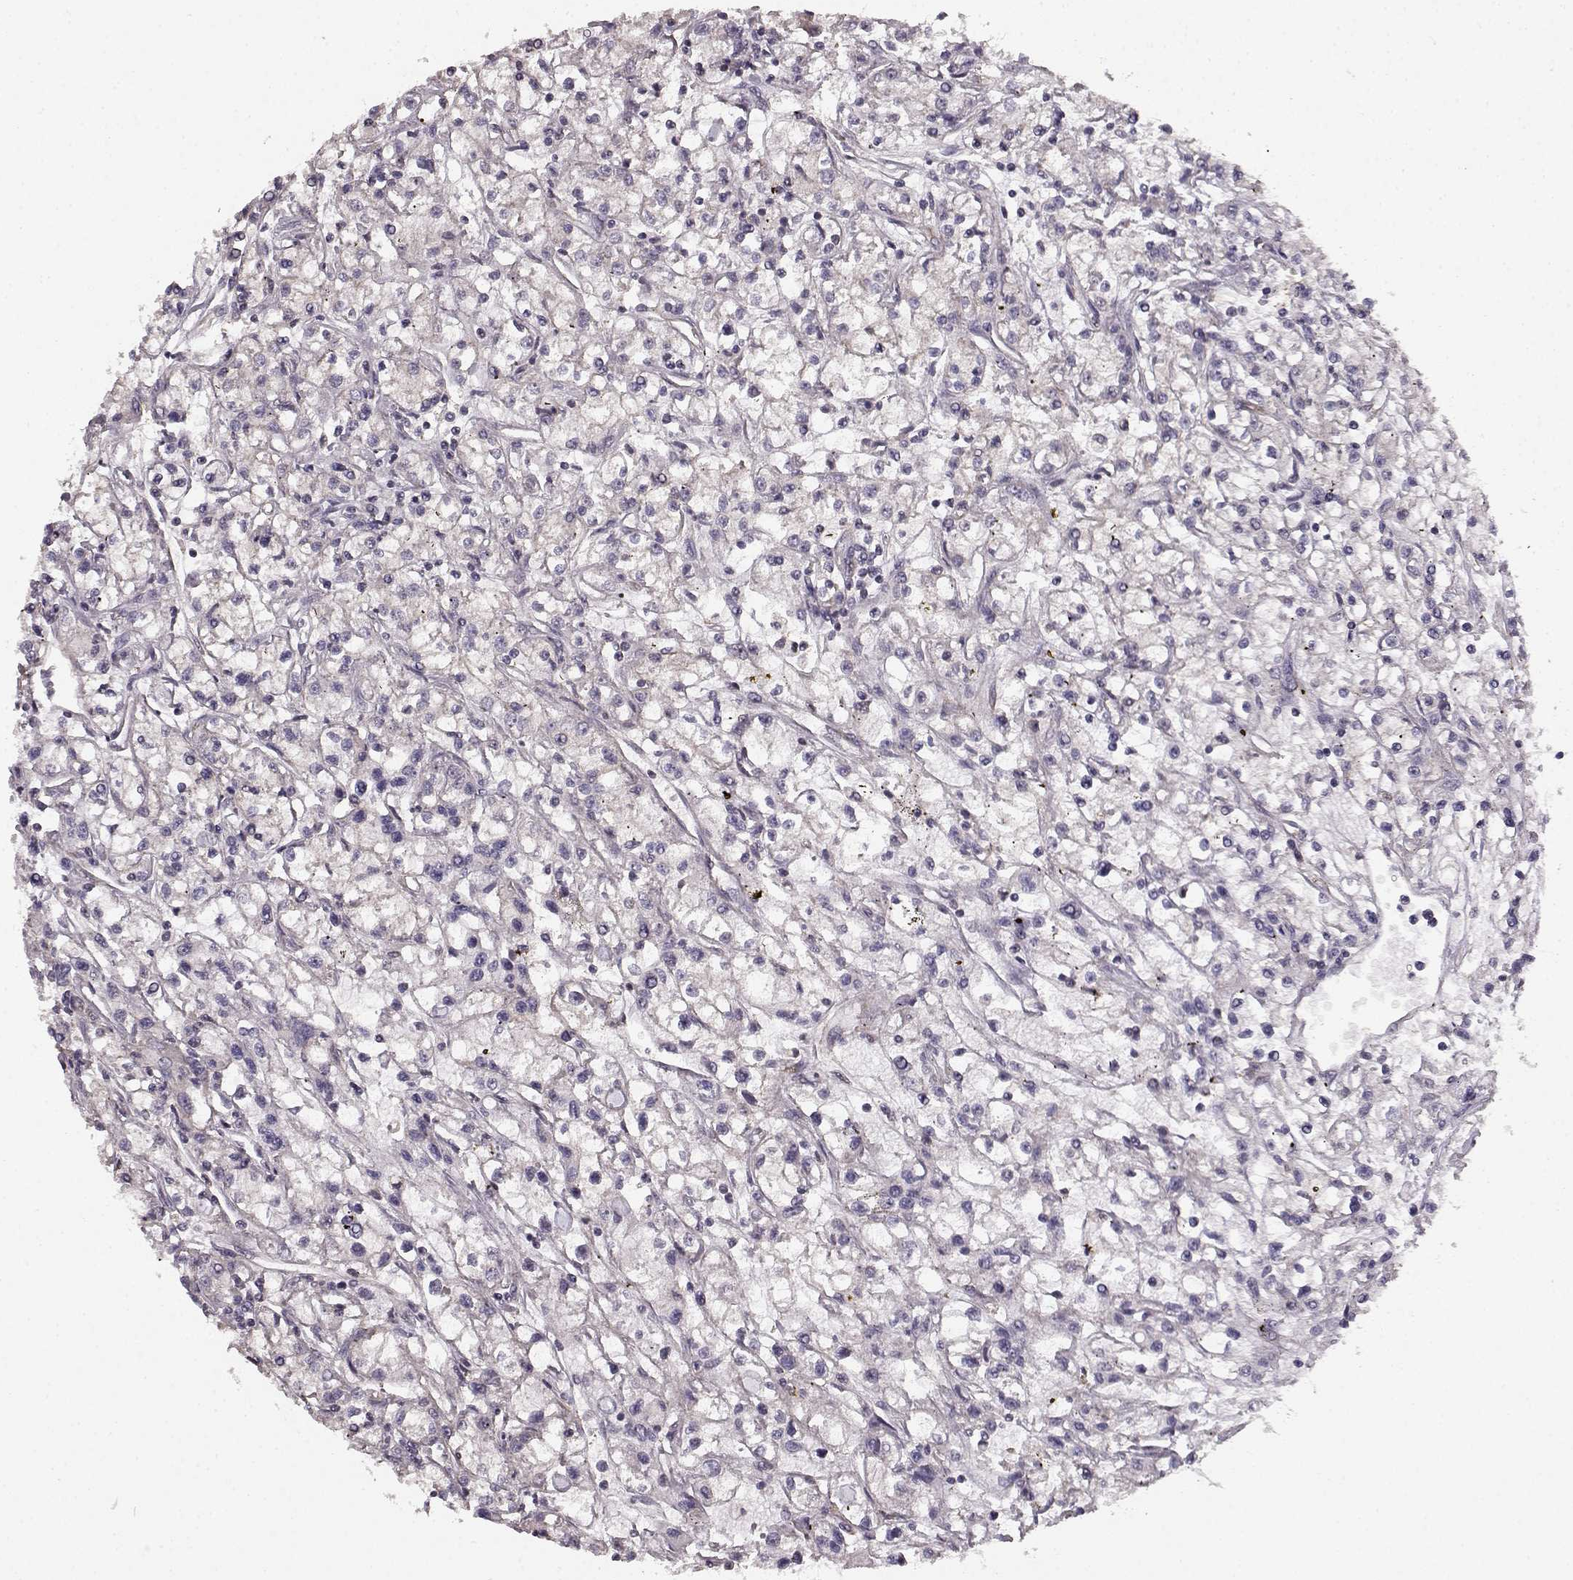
{"staining": {"intensity": "negative", "quantity": "none", "location": "none"}, "tissue": "renal cancer", "cell_type": "Tumor cells", "image_type": "cancer", "snomed": [{"axis": "morphology", "description": "Adenocarcinoma, NOS"}, {"axis": "topography", "description": "Kidney"}], "caption": "DAB (3,3'-diaminobenzidine) immunohistochemical staining of renal adenocarcinoma demonstrates no significant staining in tumor cells.", "gene": "ERBB3", "patient": {"sex": "female", "age": 59}}